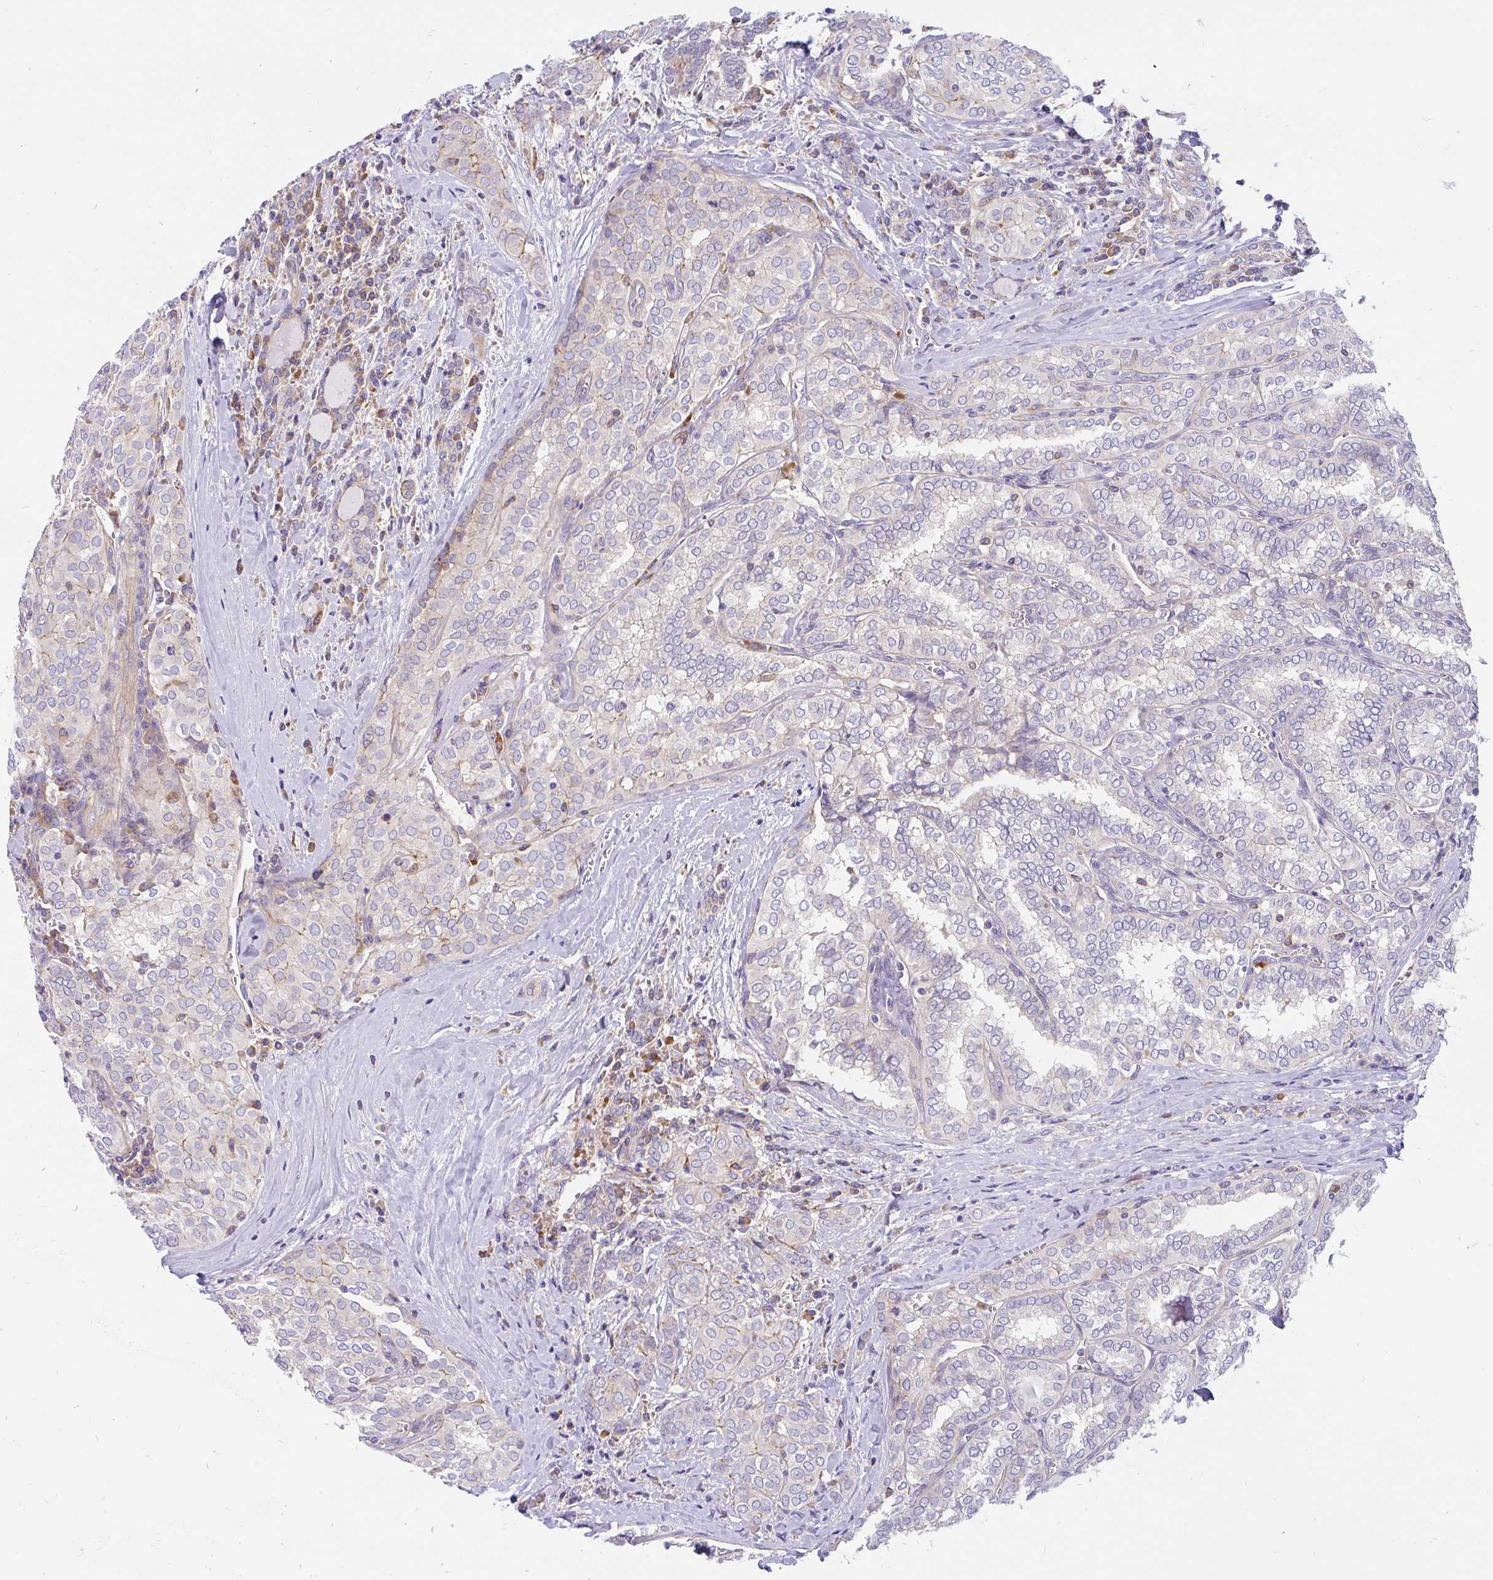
{"staining": {"intensity": "weak", "quantity": "<25%", "location": "cytoplasmic/membranous"}, "tissue": "thyroid cancer", "cell_type": "Tumor cells", "image_type": "cancer", "snomed": [{"axis": "morphology", "description": "Papillary adenocarcinoma, NOS"}, {"axis": "topography", "description": "Thyroid gland"}], "caption": "Photomicrograph shows no protein expression in tumor cells of papillary adenocarcinoma (thyroid) tissue. Nuclei are stained in blue.", "gene": "LRRC26", "patient": {"sex": "female", "age": 30}}